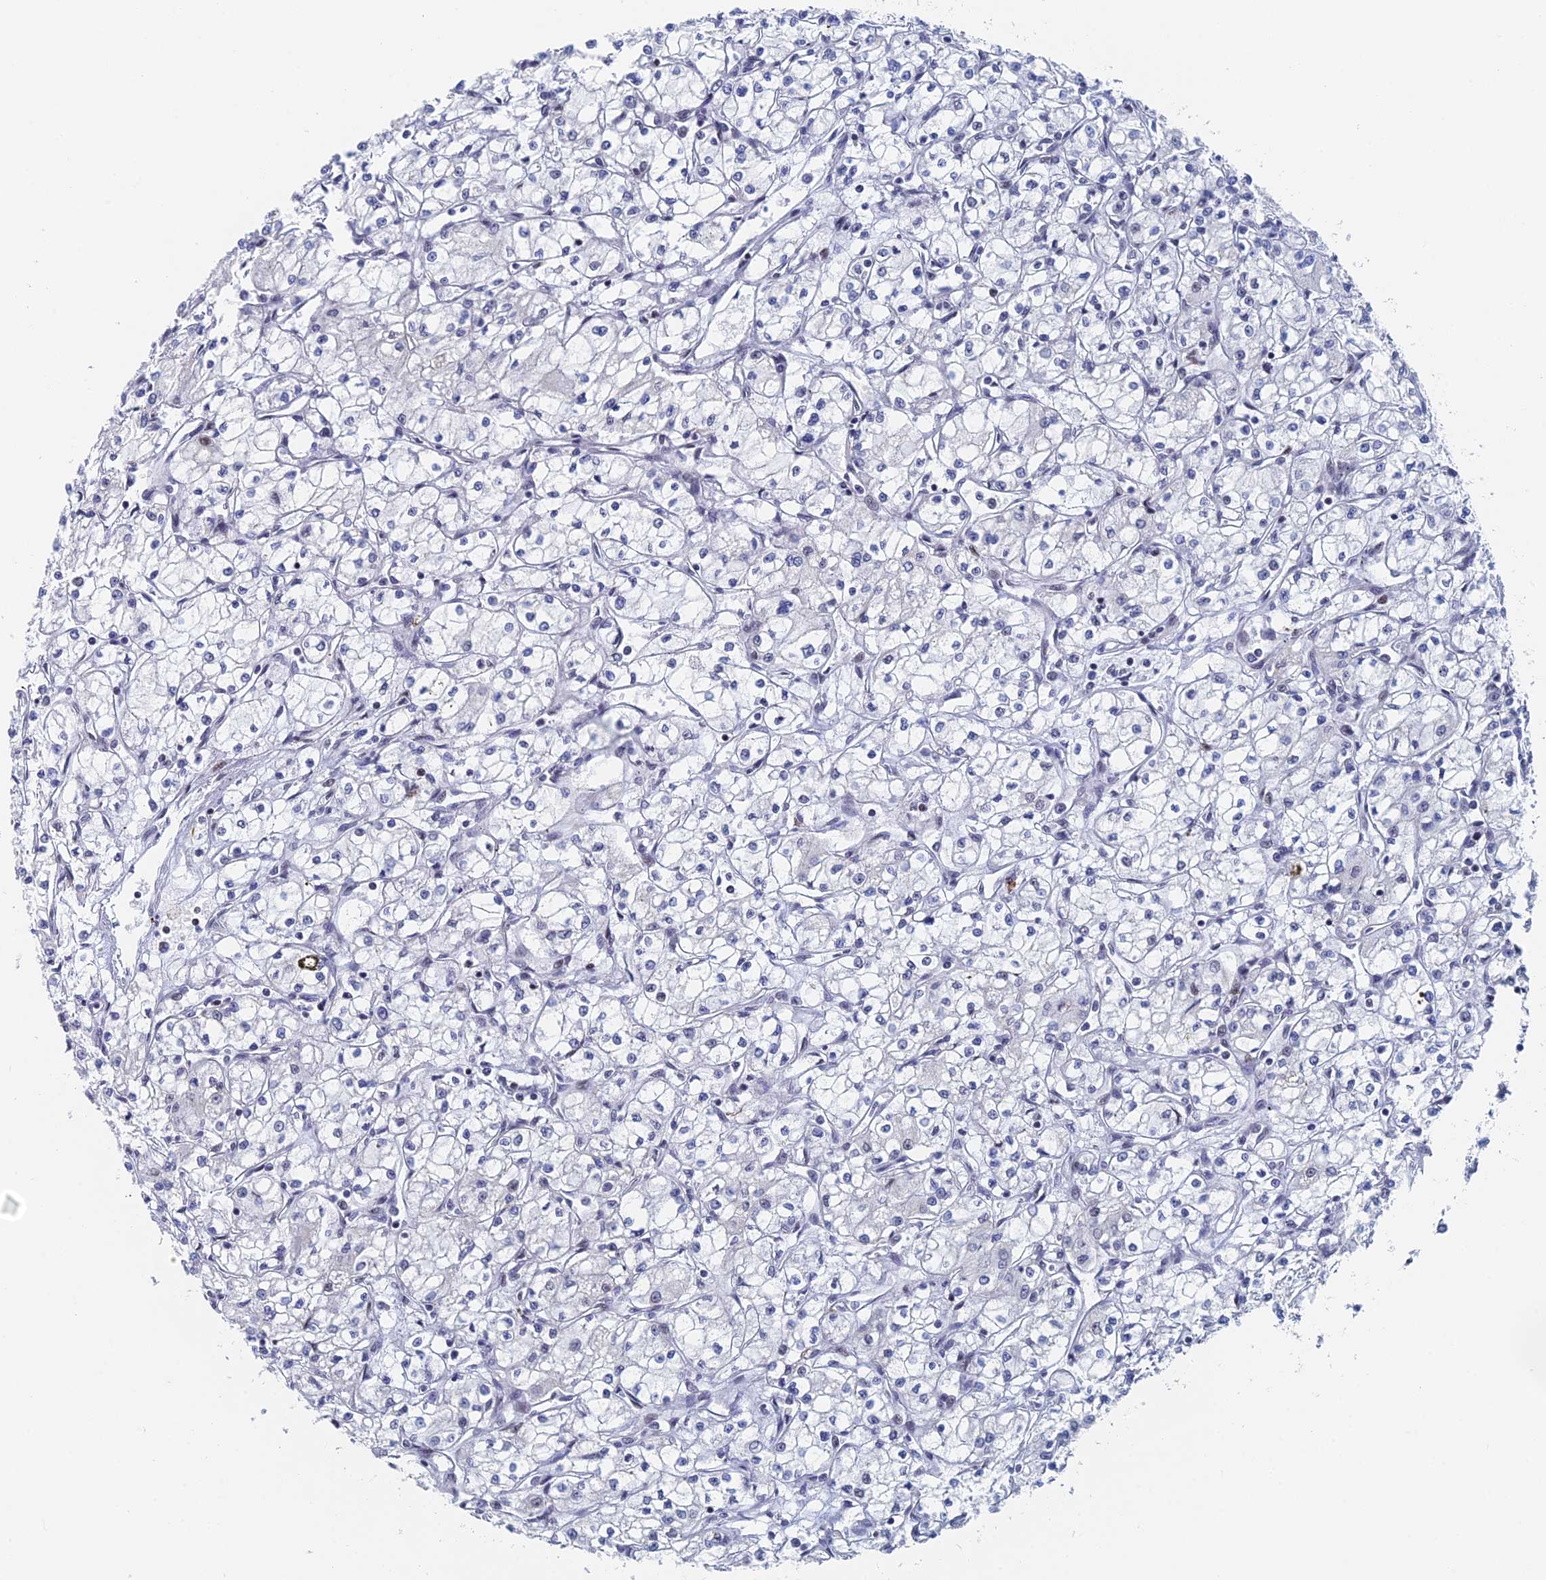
{"staining": {"intensity": "negative", "quantity": "none", "location": "none"}, "tissue": "renal cancer", "cell_type": "Tumor cells", "image_type": "cancer", "snomed": [{"axis": "morphology", "description": "Adenocarcinoma, NOS"}, {"axis": "topography", "description": "Kidney"}], "caption": "An image of adenocarcinoma (renal) stained for a protein demonstrates no brown staining in tumor cells.", "gene": "GMNC", "patient": {"sex": "male", "age": 59}}